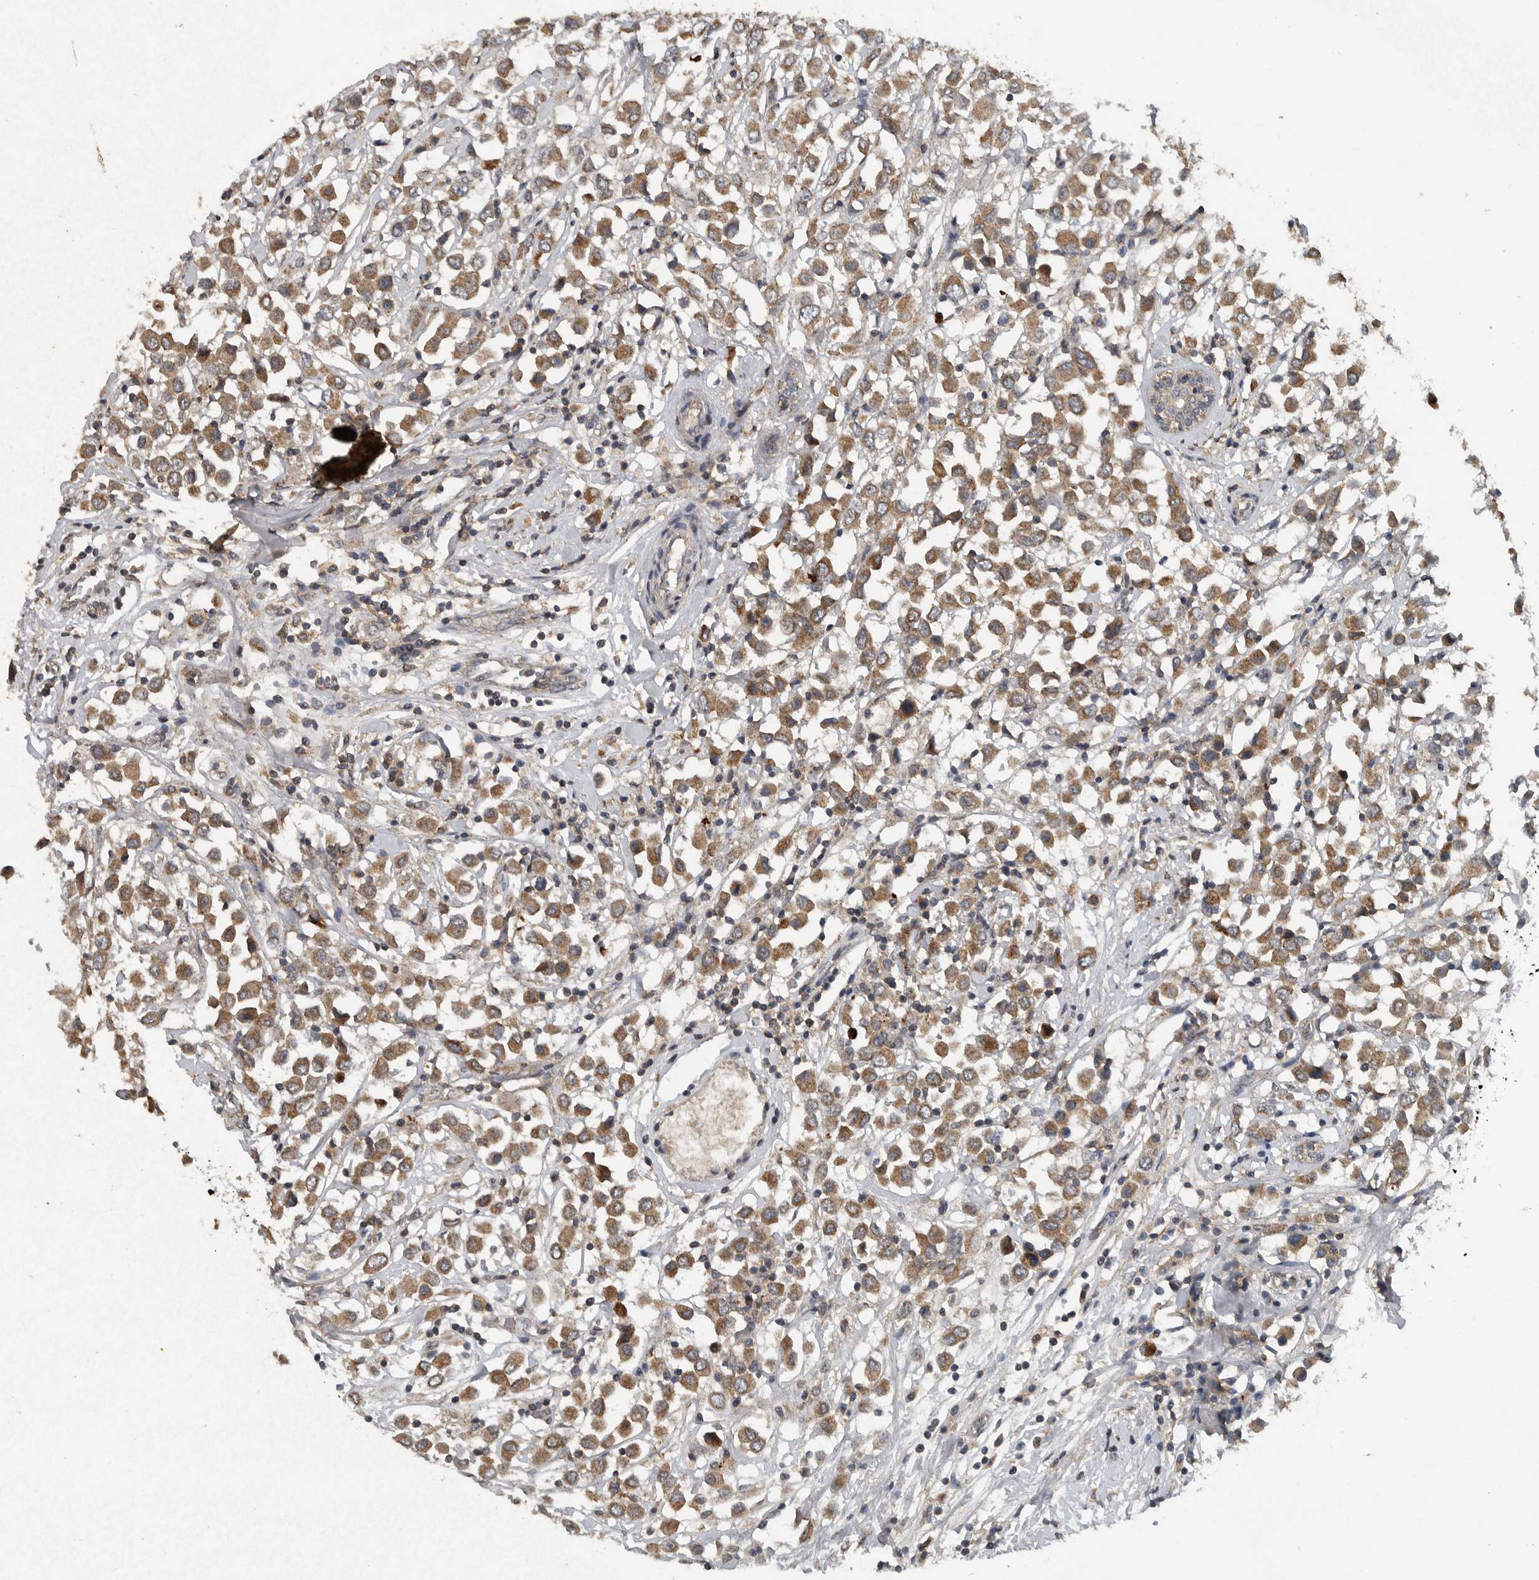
{"staining": {"intensity": "moderate", "quantity": ">75%", "location": "cytoplasmic/membranous"}, "tissue": "breast cancer", "cell_type": "Tumor cells", "image_type": "cancer", "snomed": [{"axis": "morphology", "description": "Duct carcinoma"}, {"axis": "topography", "description": "Breast"}], "caption": "Breast cancer was stained to show a protein in brown. There is medium levels of moderate cytoplasmic/membranous staining in approximately >75% of tumor cells.", "gene": "IL6ST", "patient": {"sex": "female", "age": 61}}